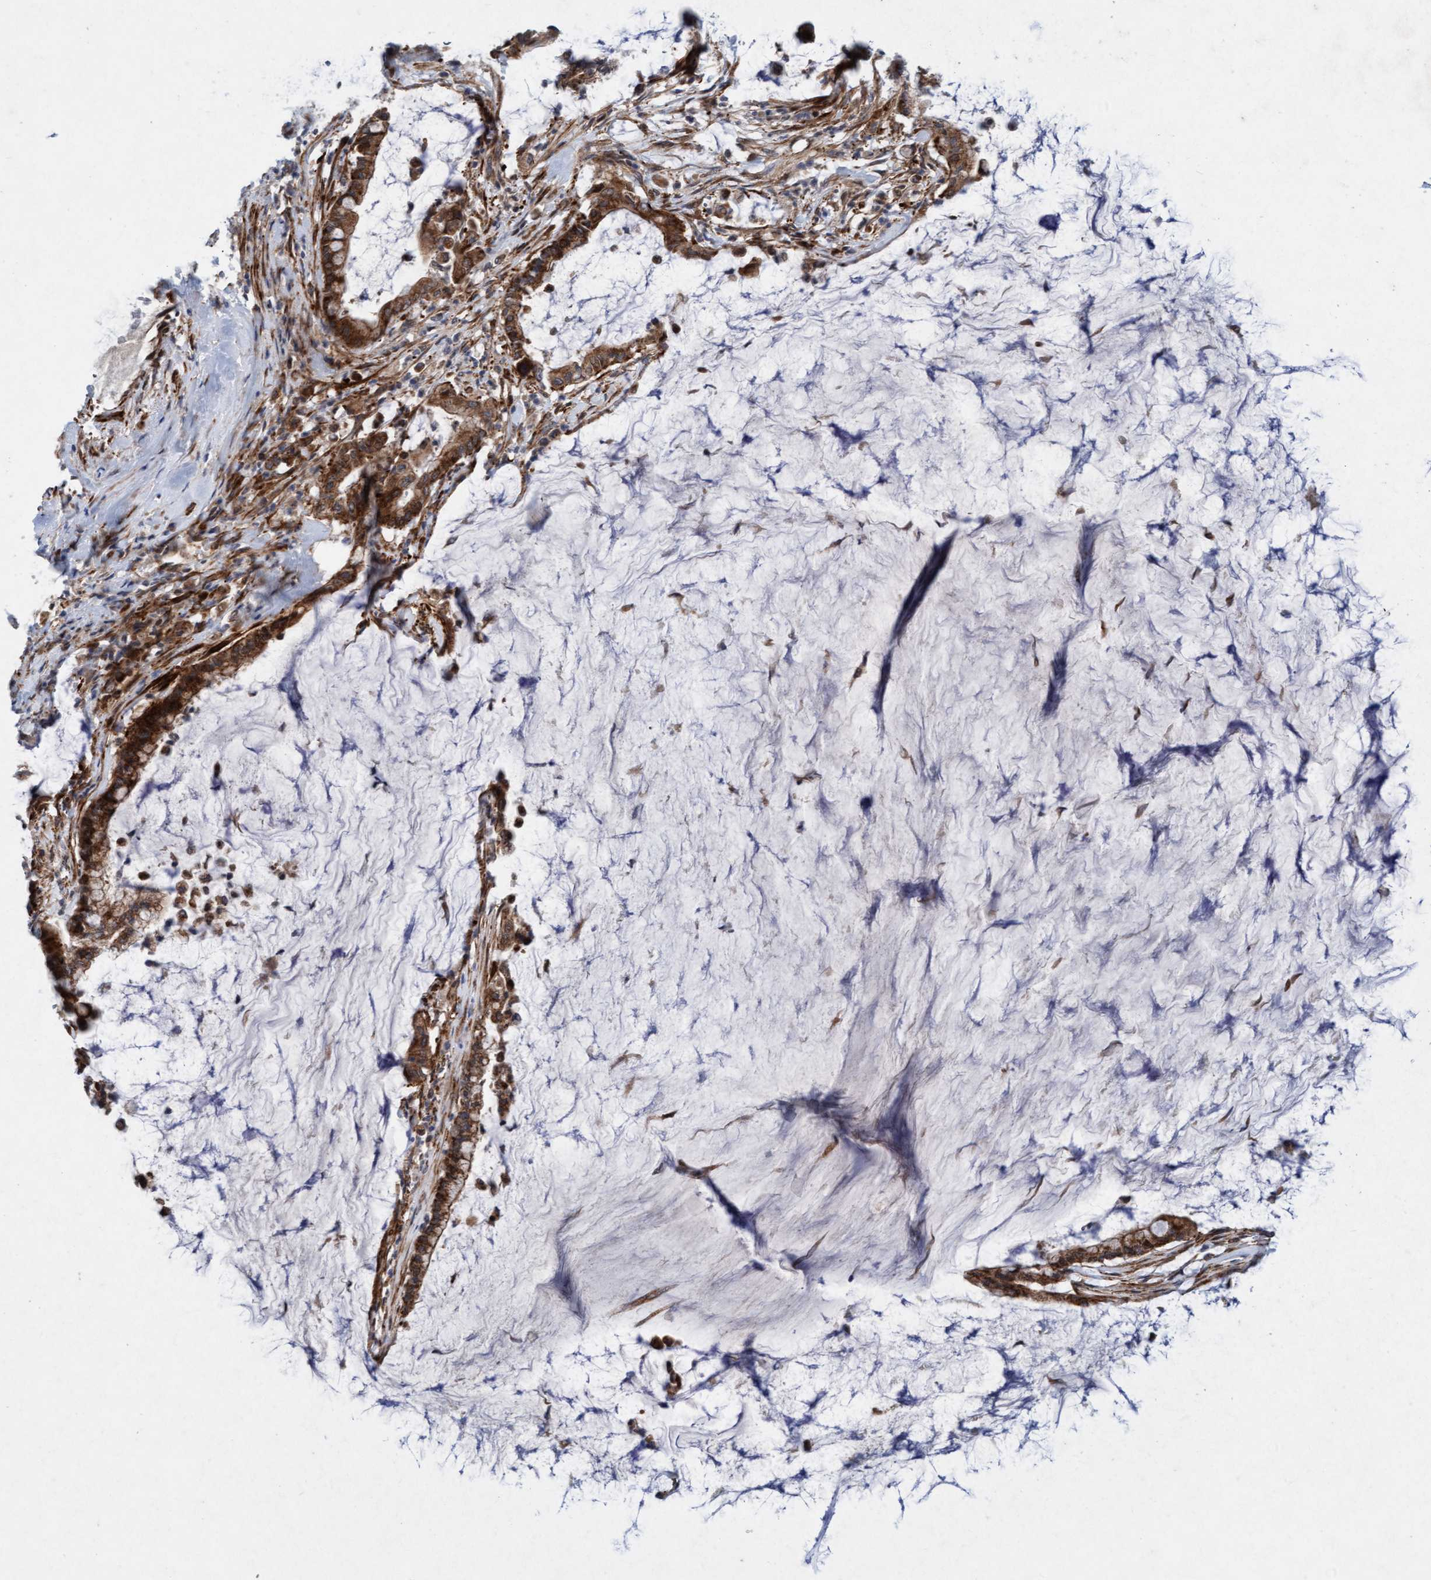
{"staining": {"intensity": "moderate", "quantity": ">75%", "location": "cytoplasmic/membranous"}, "tissue": "pancreatic cancer", "cell_type": "Tumor cells", "image_type": "cancer", "snomed": [{"axis": "morphology", "description": "Adenocarcinoma, NOS"}, {"axis": "topography", "description": "Pancreas"}], "caption": "Pancreatic adenocarcinoma tissue exhibits moderate cytoplasmic/membranous staining in approximately >75% of tumor cells, visualized by immunohistochemistry.", "gene": "TMEM70", "patient": {"sex": "male", "age": 41}}